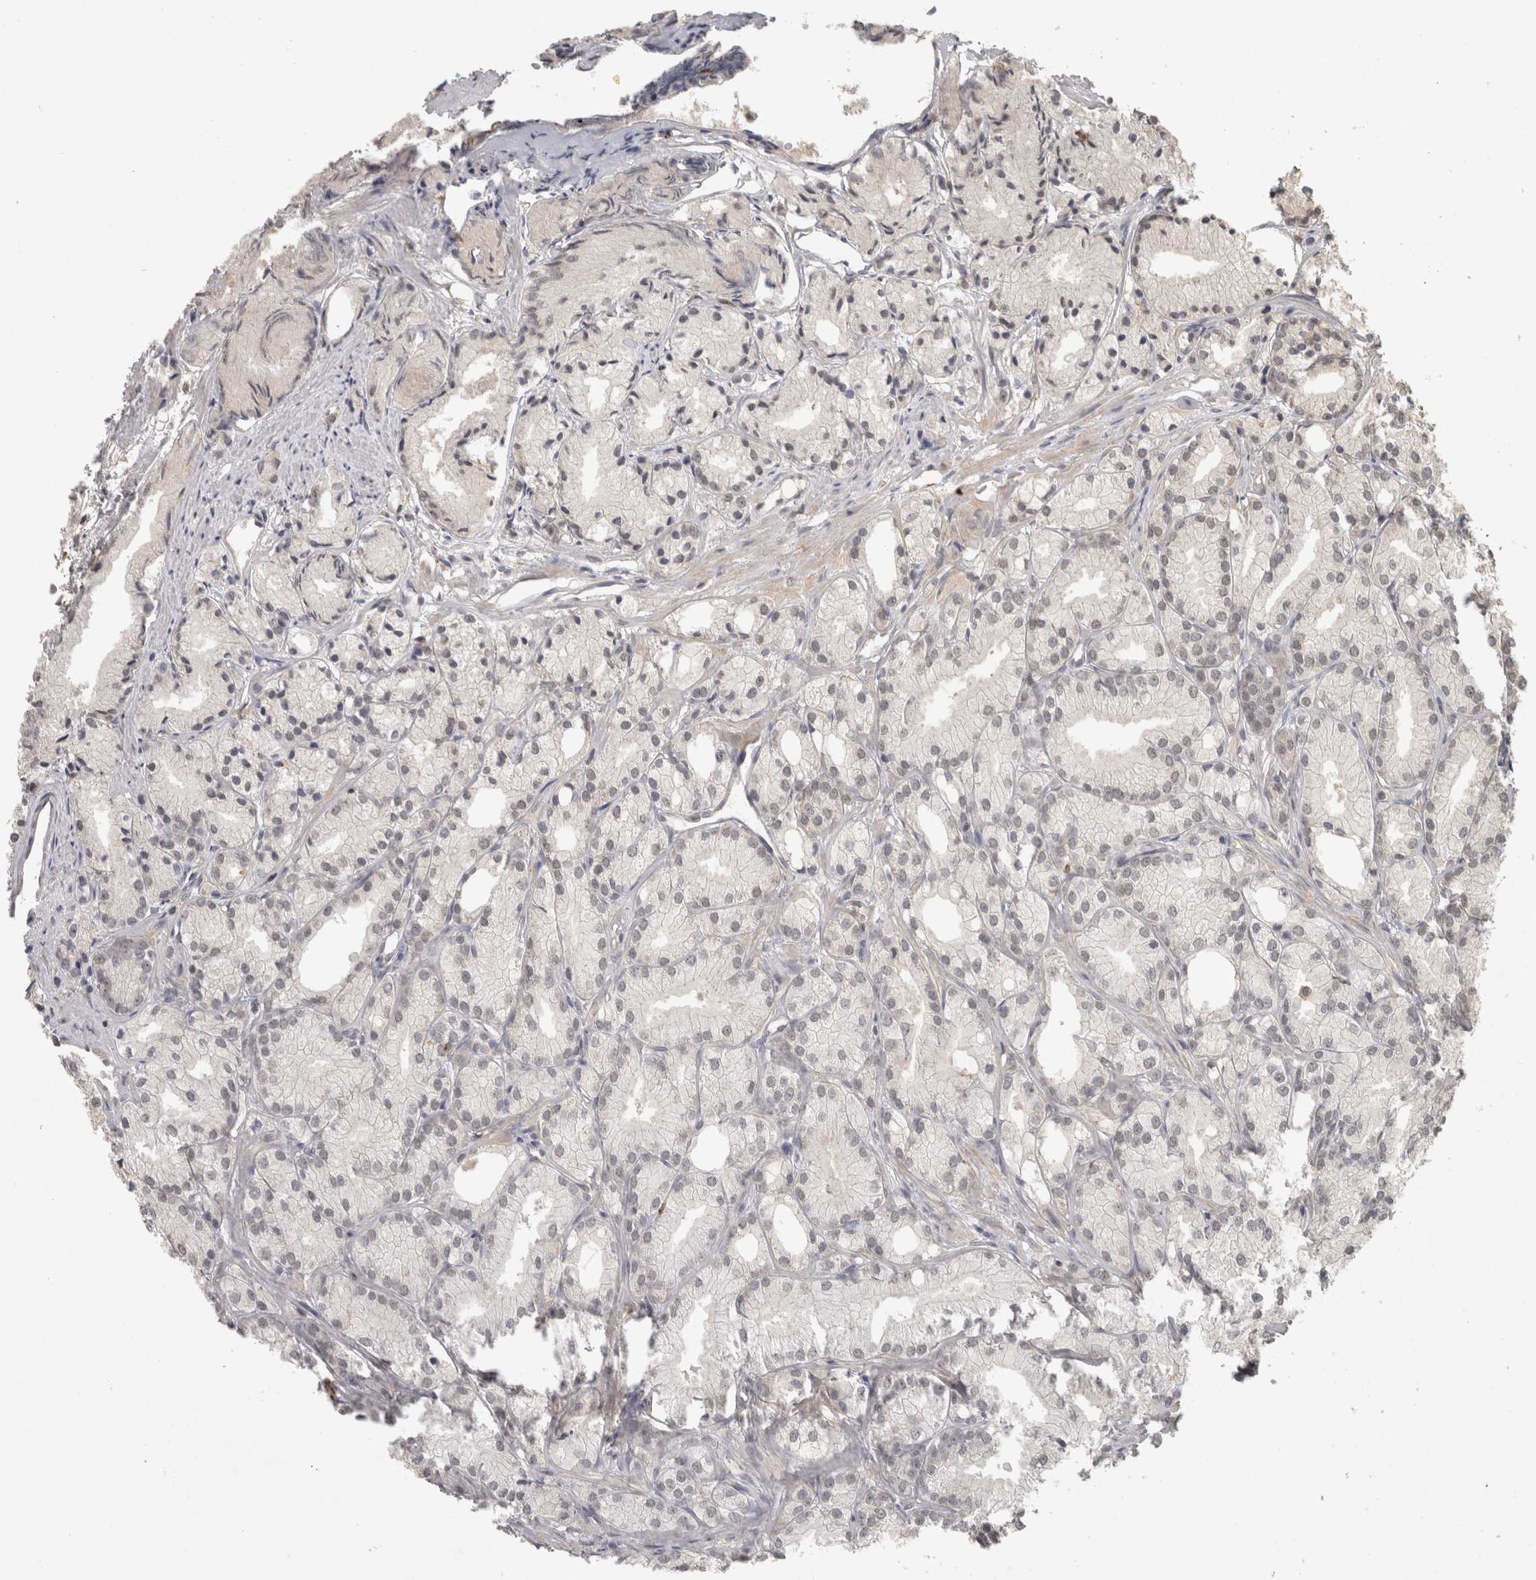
{"staining": {"intensity": "negative", "quantity": "none", "location": "none"}, "tissue": "prostate cancer", "cell_type": "Tumor cells", "image_type": "cancer", "snomed": [{"axis": "morphology", "description": "Adenocarcinoma, Low grade"}, {"axis": "topography", "description": "Prostate"}], "caption": "Tumor cells show no significant staining in low-grade adenocarcinoma (prostate). The staining was performed using DAB to visualize the protein expression in brown, while the nuclei were stained in blue with hematoxylin (Magnification: 20x).", "gene": "HAVCR2", "patient": {"sex": "male", "age": 72}}